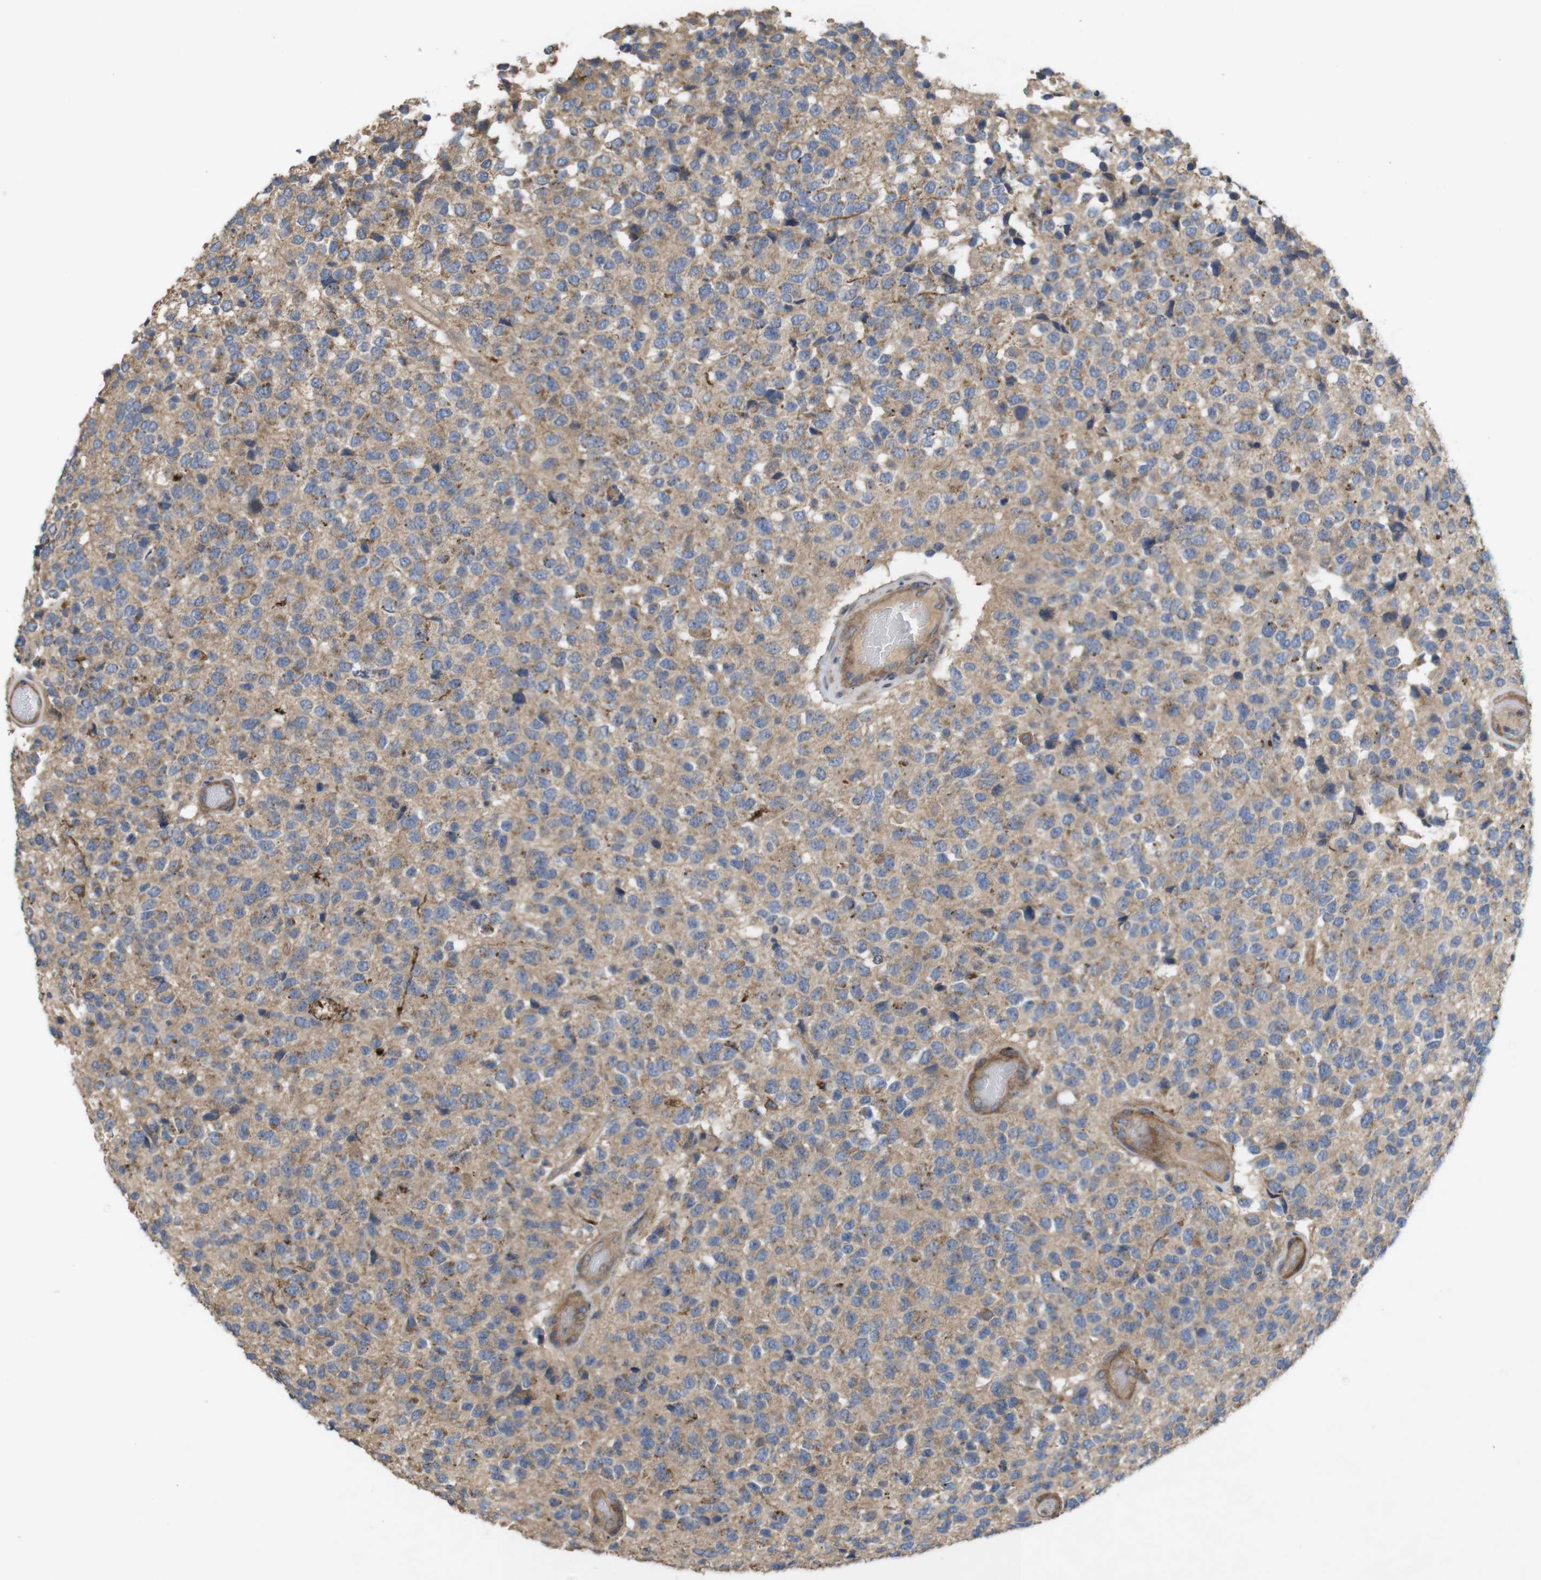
{"staining": {"intensity": "weak", "quantity": ">75%", "location": "cytoplasmic/membranous"}, "tissue": "glioma", "cell_type": "Tumor cells", "image_type": "cancer", "snomed": [{"axis": "morphology", "description": "Glioma, malignant, High grade"}, {"axis": "topography", "description": "pancreas cauda"}], "caption": "A micrograph of malignant glioma (high-grade) stained for a protein shows weak cytoplasmic/membranous brown staining in tumor cells. (Brightfield microscopy of DAB IHC at high magnification).", "gene": "KCNS3", "patient": {"sex": "male", "age": 60}}